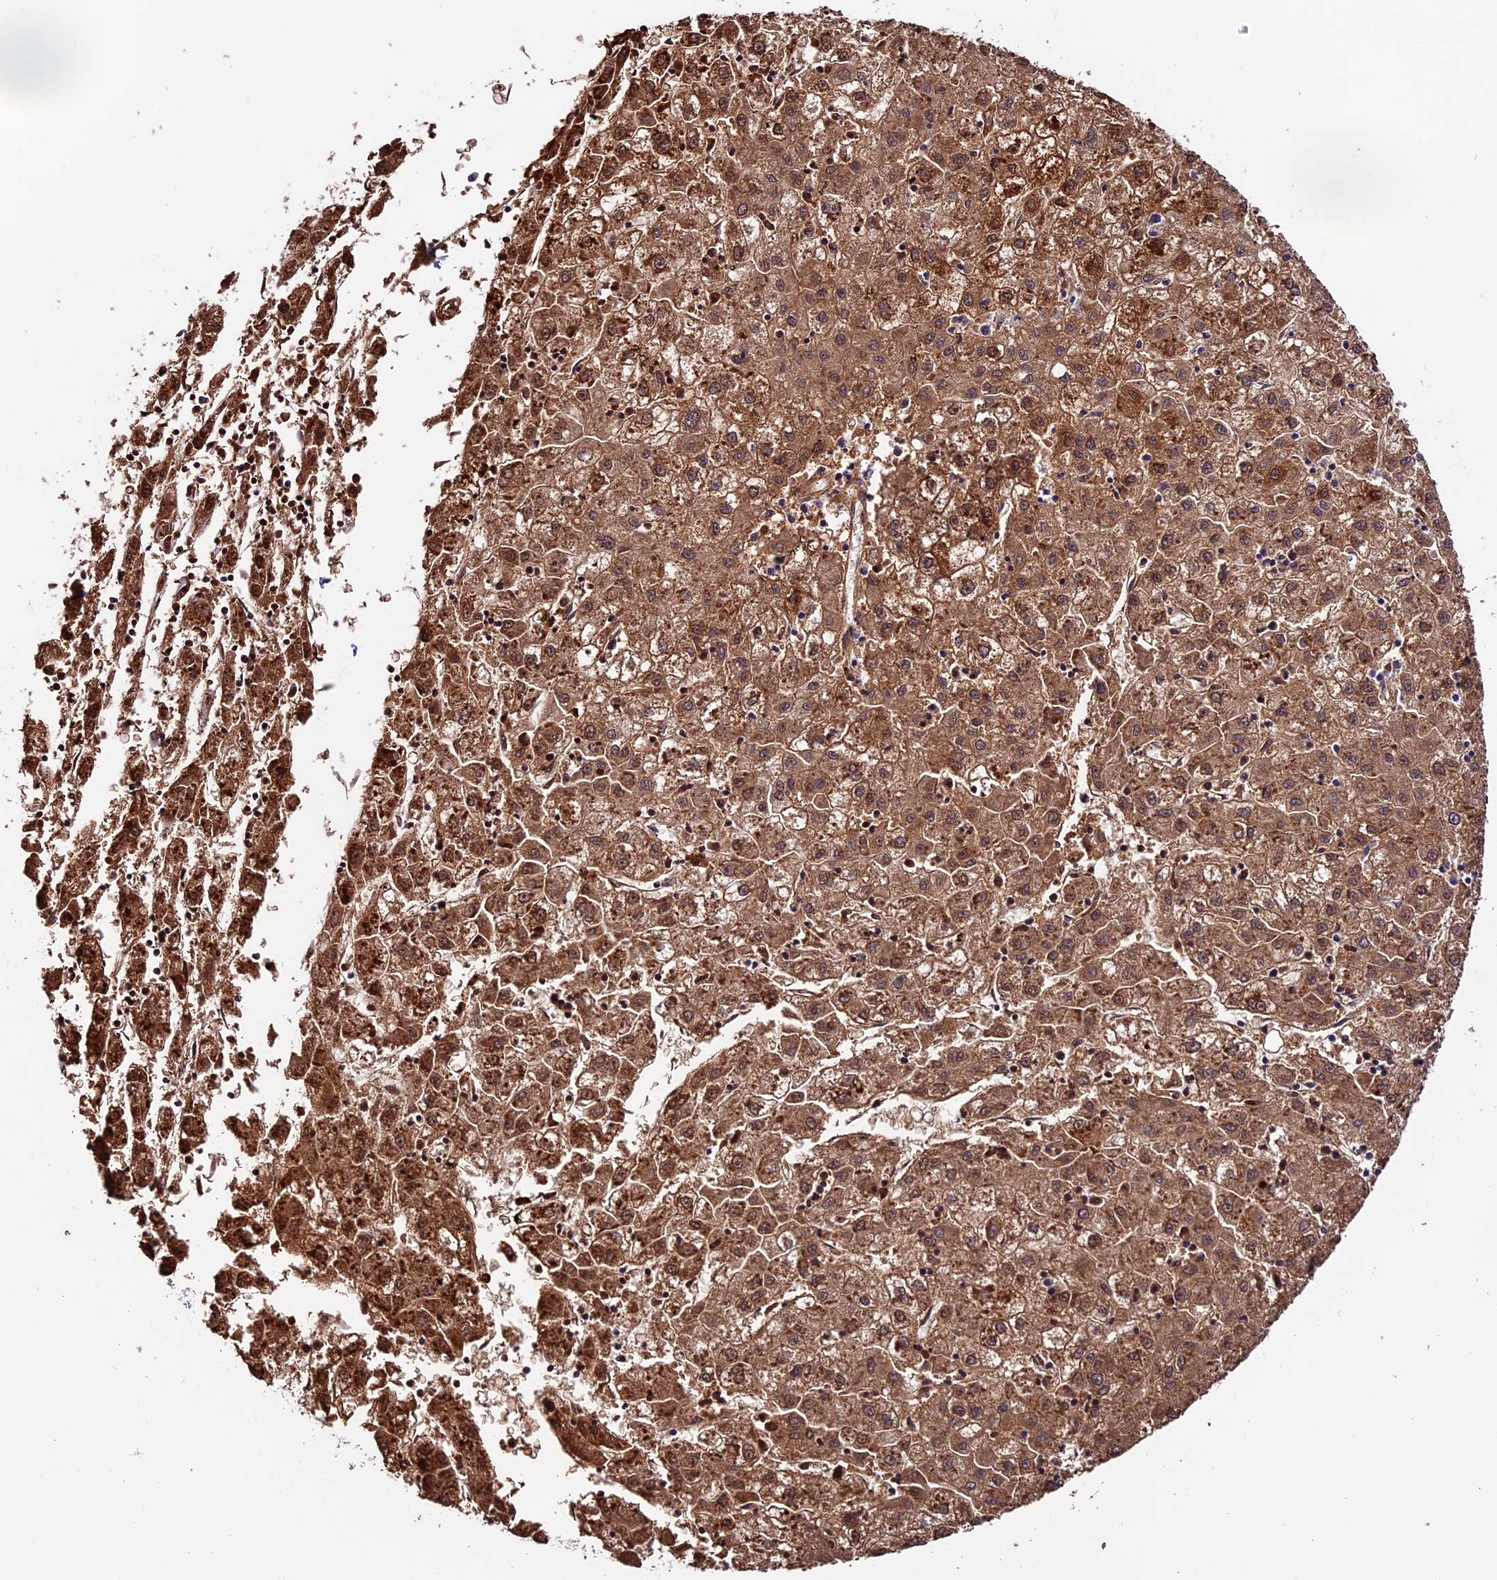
{"staining": {"intensity": "moderate", "quantity": ">75%", "location": "cytoplasmic/membranous"}, "tissue": "liver cancer", "cell_type": "Tumor cells", "image_type": "cancer", "snomed": [{"axis": "morphology", "description": "Carcinoma, Hepatocellular, NOS"}, {"axis": "topography", "description": "Liver"}], "caption": "A medium amount of moderate cytoplasmic/membranous positivity is present in about >75% of tumor cells in liver cancer tissue. (IHC, brightfield microscopy, high magnification).", "gene": "DDX28", "patient": {"sex": "male", "age": 72}}